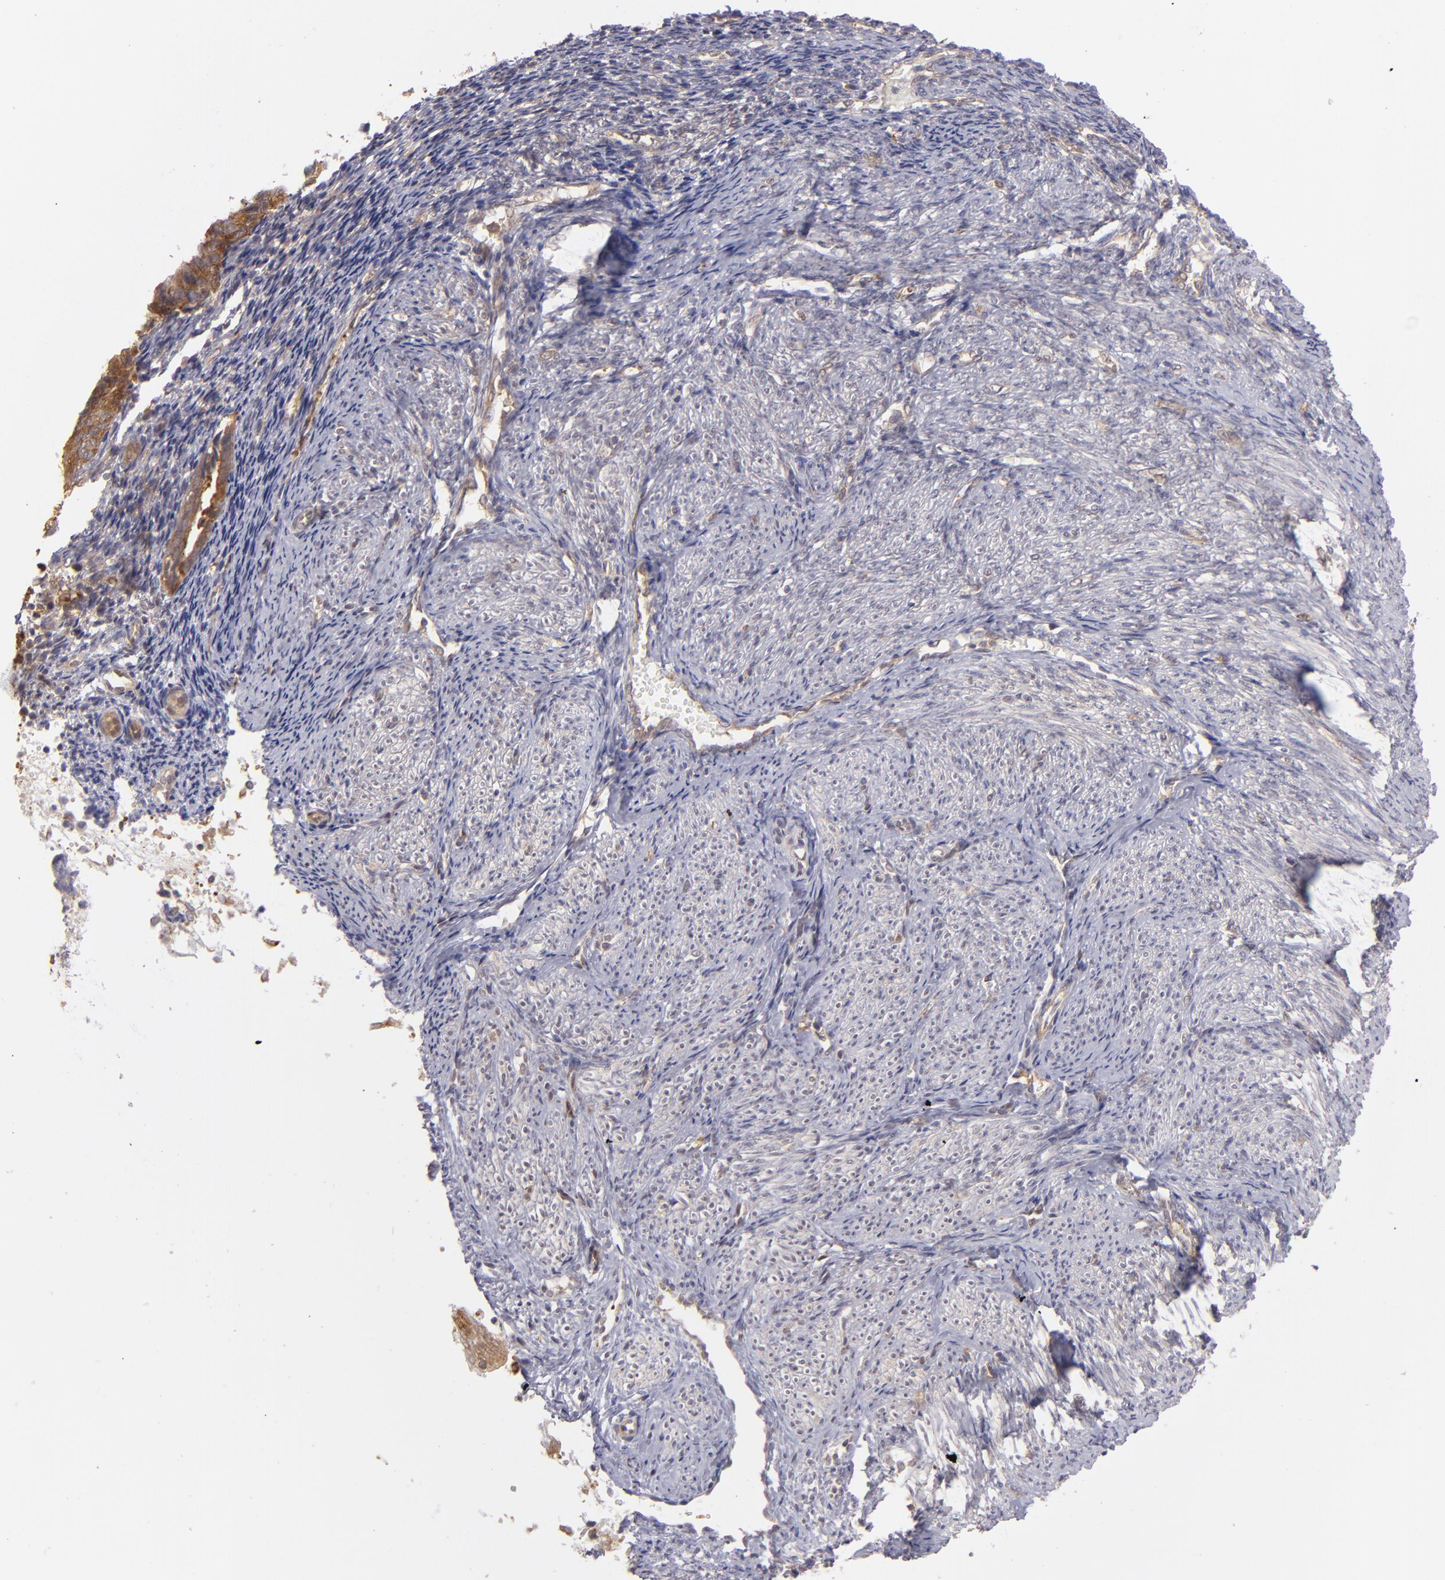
{"staining": {"intensity": "strong", "quantity": ">75%", "location": "cytoplasmic/membranous"}, "tissue": "endometrial cancer", "cell_type": "Tumor cells", "image_type": "cancer", "snomed": [{"axis": "morphology", "description": "Adenocarcinoma, NOS"}, {"axis": "topography", "description": "Endometrium"}], "caption": "Immunohistochemical staining of human endometrial cancer reveals strong cytoplasmic/membranous protein expression in about >75% of tumor cells. The protein of interest is stained brown, and the nuclei are stained in blue (DAB (3,3'-diaminobenzidine) IHC with brightfield microscopy, high magnification).", "gene": "PTPN13", "patient": {"sex": "female", "age": 55}}